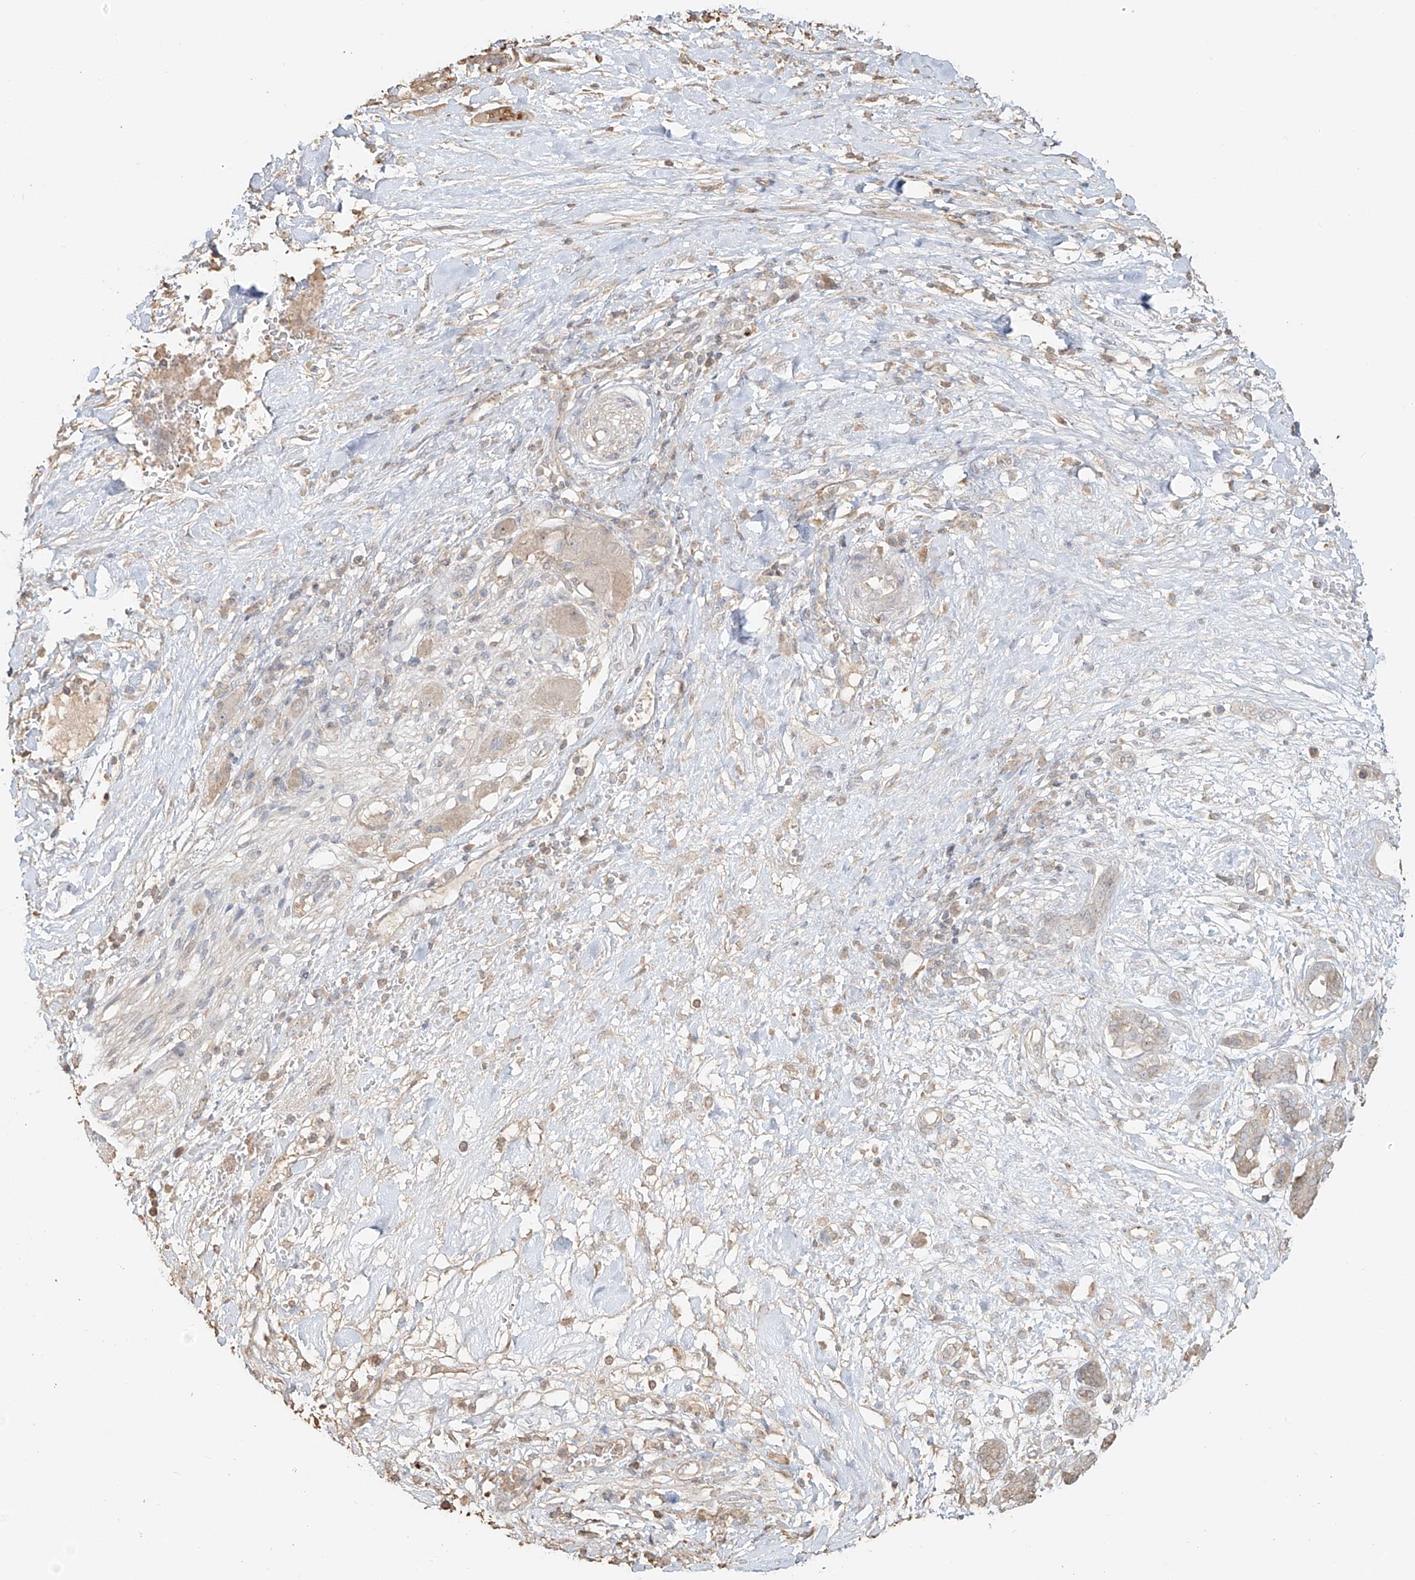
{"staining": {"intensity": "weak", "quantity": "<25%", "location": "cytoplasmic/membranous"}, "tissue": "pancreatic cancer", "cell_type": "Tumor cells", "image_type": "cancer", "snomed": [{"axis": "morphology", "description": "Adenocarcinoma, NOS"}, {"axis": "topography", "description": "Pancreas"}], "caption": "IHC of human pancreatic adenocarcinoma shows no expression in tumor cells.", "gene": "NPHS1", "patient": {"sex": "female", "age": 56}}